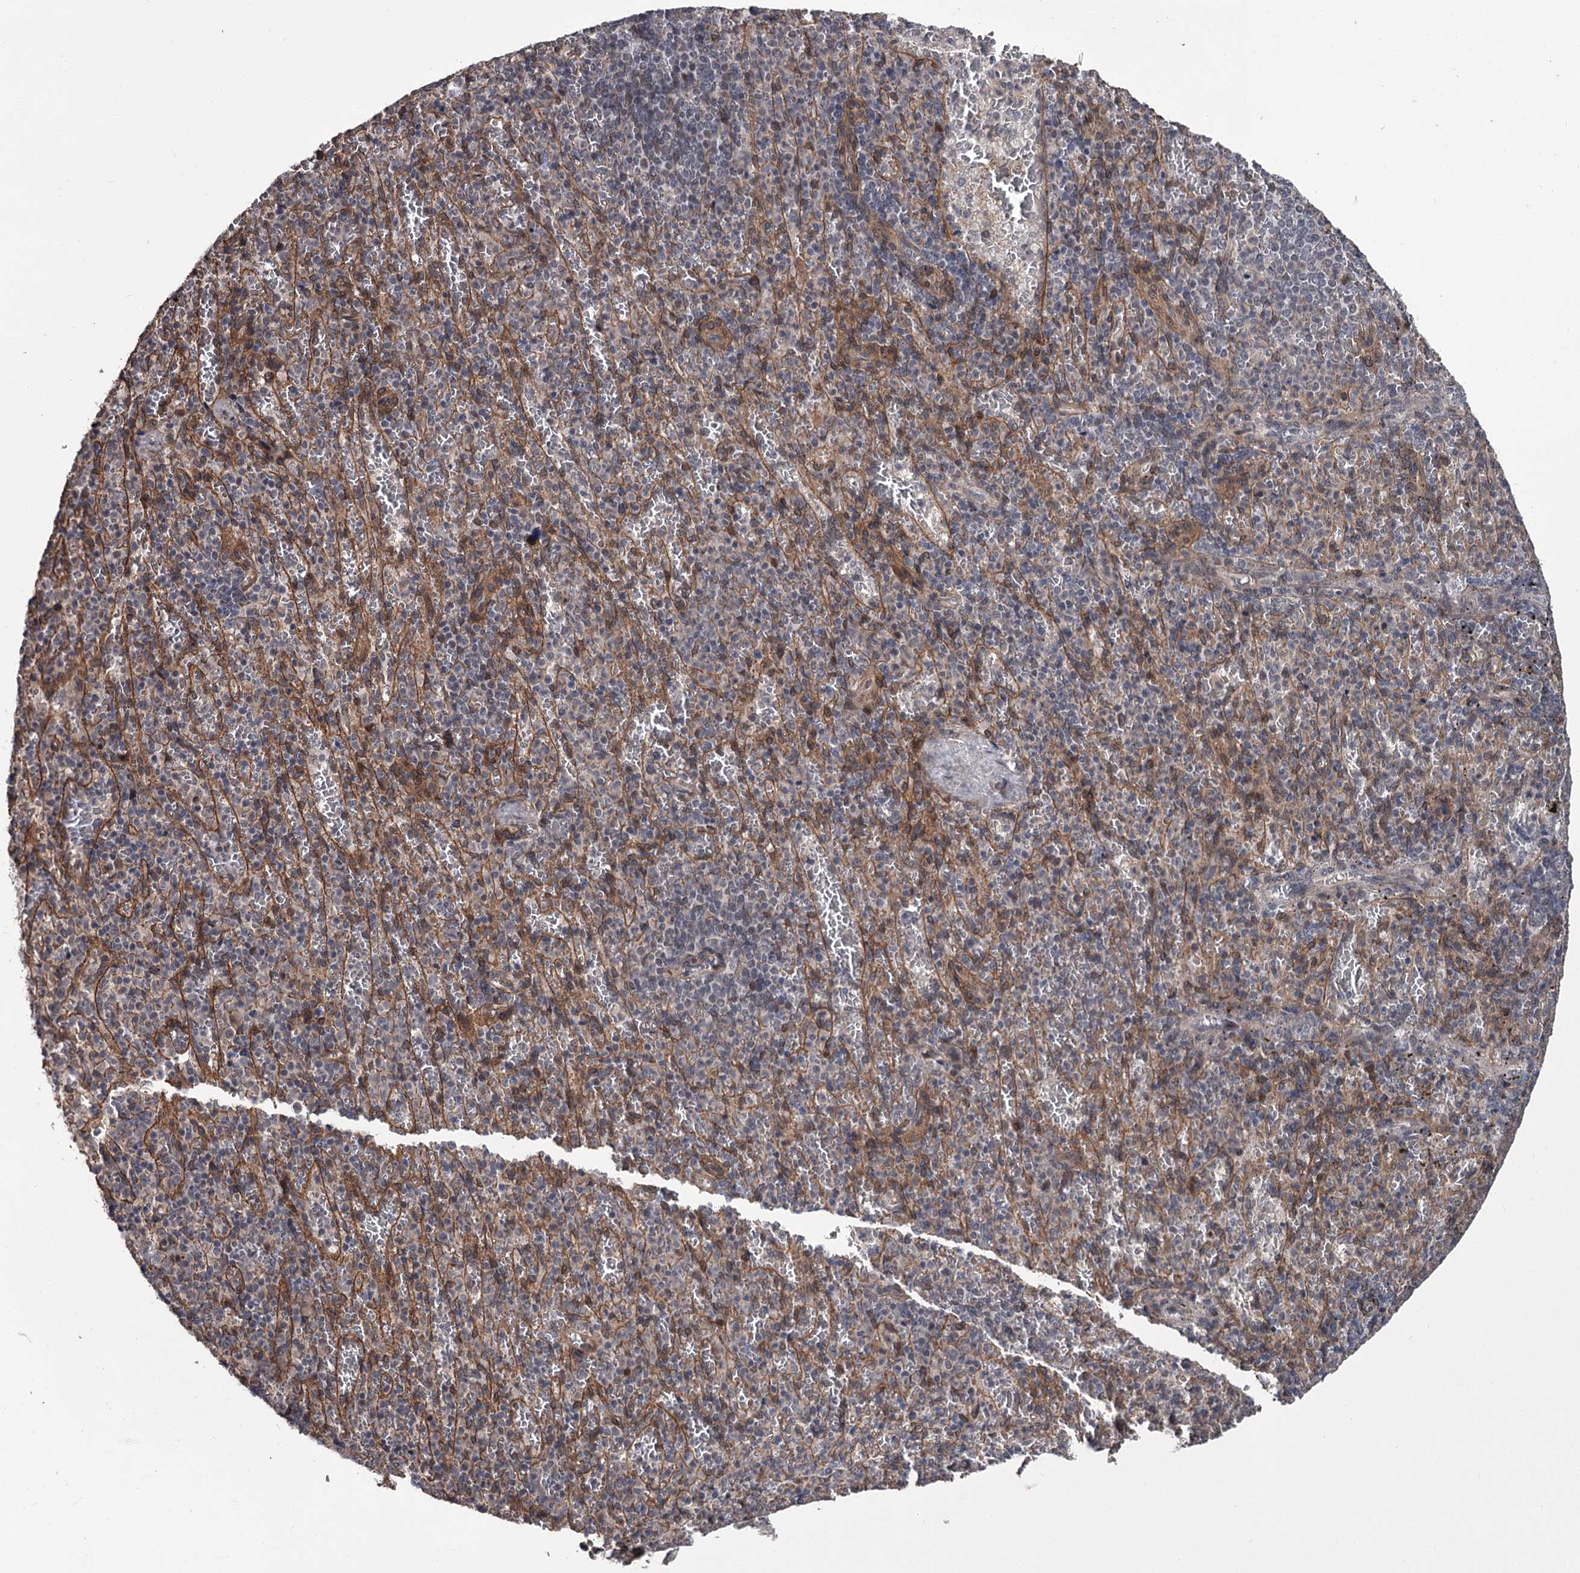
{"staining": {"intensity": "negative", "quantity": "none", "location": "none"}, "tissue": "spleen", "cell_type": "Cells in red pulp", "image_type": "normal", "snomed": [{"axis": "morphology", "description": "Normal tissue, NOS"}, {"axis": "topography", "description": "Spleen"}], "caption": "This is a image of IHC staining of normal spleen, which shows no positivity in cells in red pulp.", "gene": "CDC42EP2", "patient": {"sex": "female", "age": 74}}